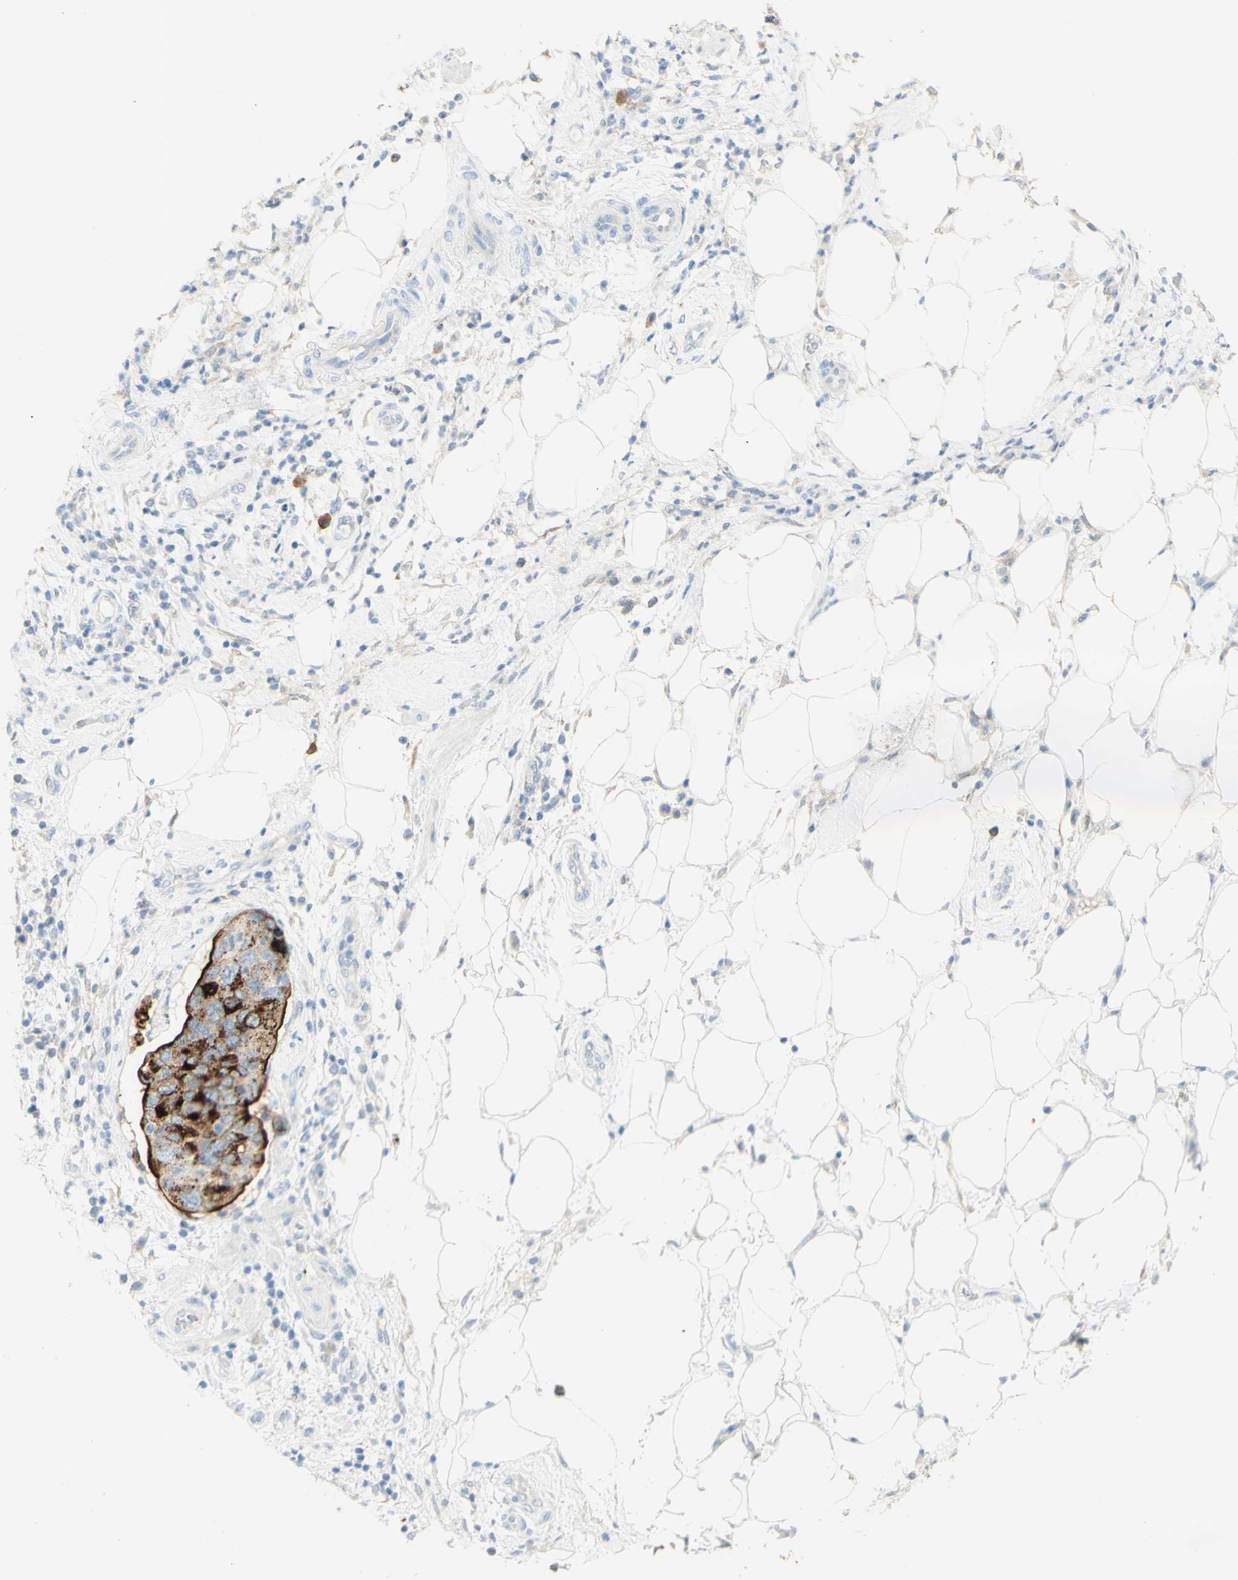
{"staining": {"intensity": "strong", "quantity": "<25%", "location": "cytoplasmic/membranous"}, "tissue": "pancreatic cancer", "cell_type": "Tumor cells", "image_type": "cancer", "snomed": [{"axis": "morphology", "description": "Adenocarcinoma, NOS"}, {"axis": "topography", "description": "Pancreas"}], "caption": "Adenocarcinoma (pancreatic) stained with a brown dye demonstrates strong cytoplasmic/membranous positive expression in about <25% of tumor cells.", "gene": "TSPAN1", "patient": {"sex": "female", "age": 71}}